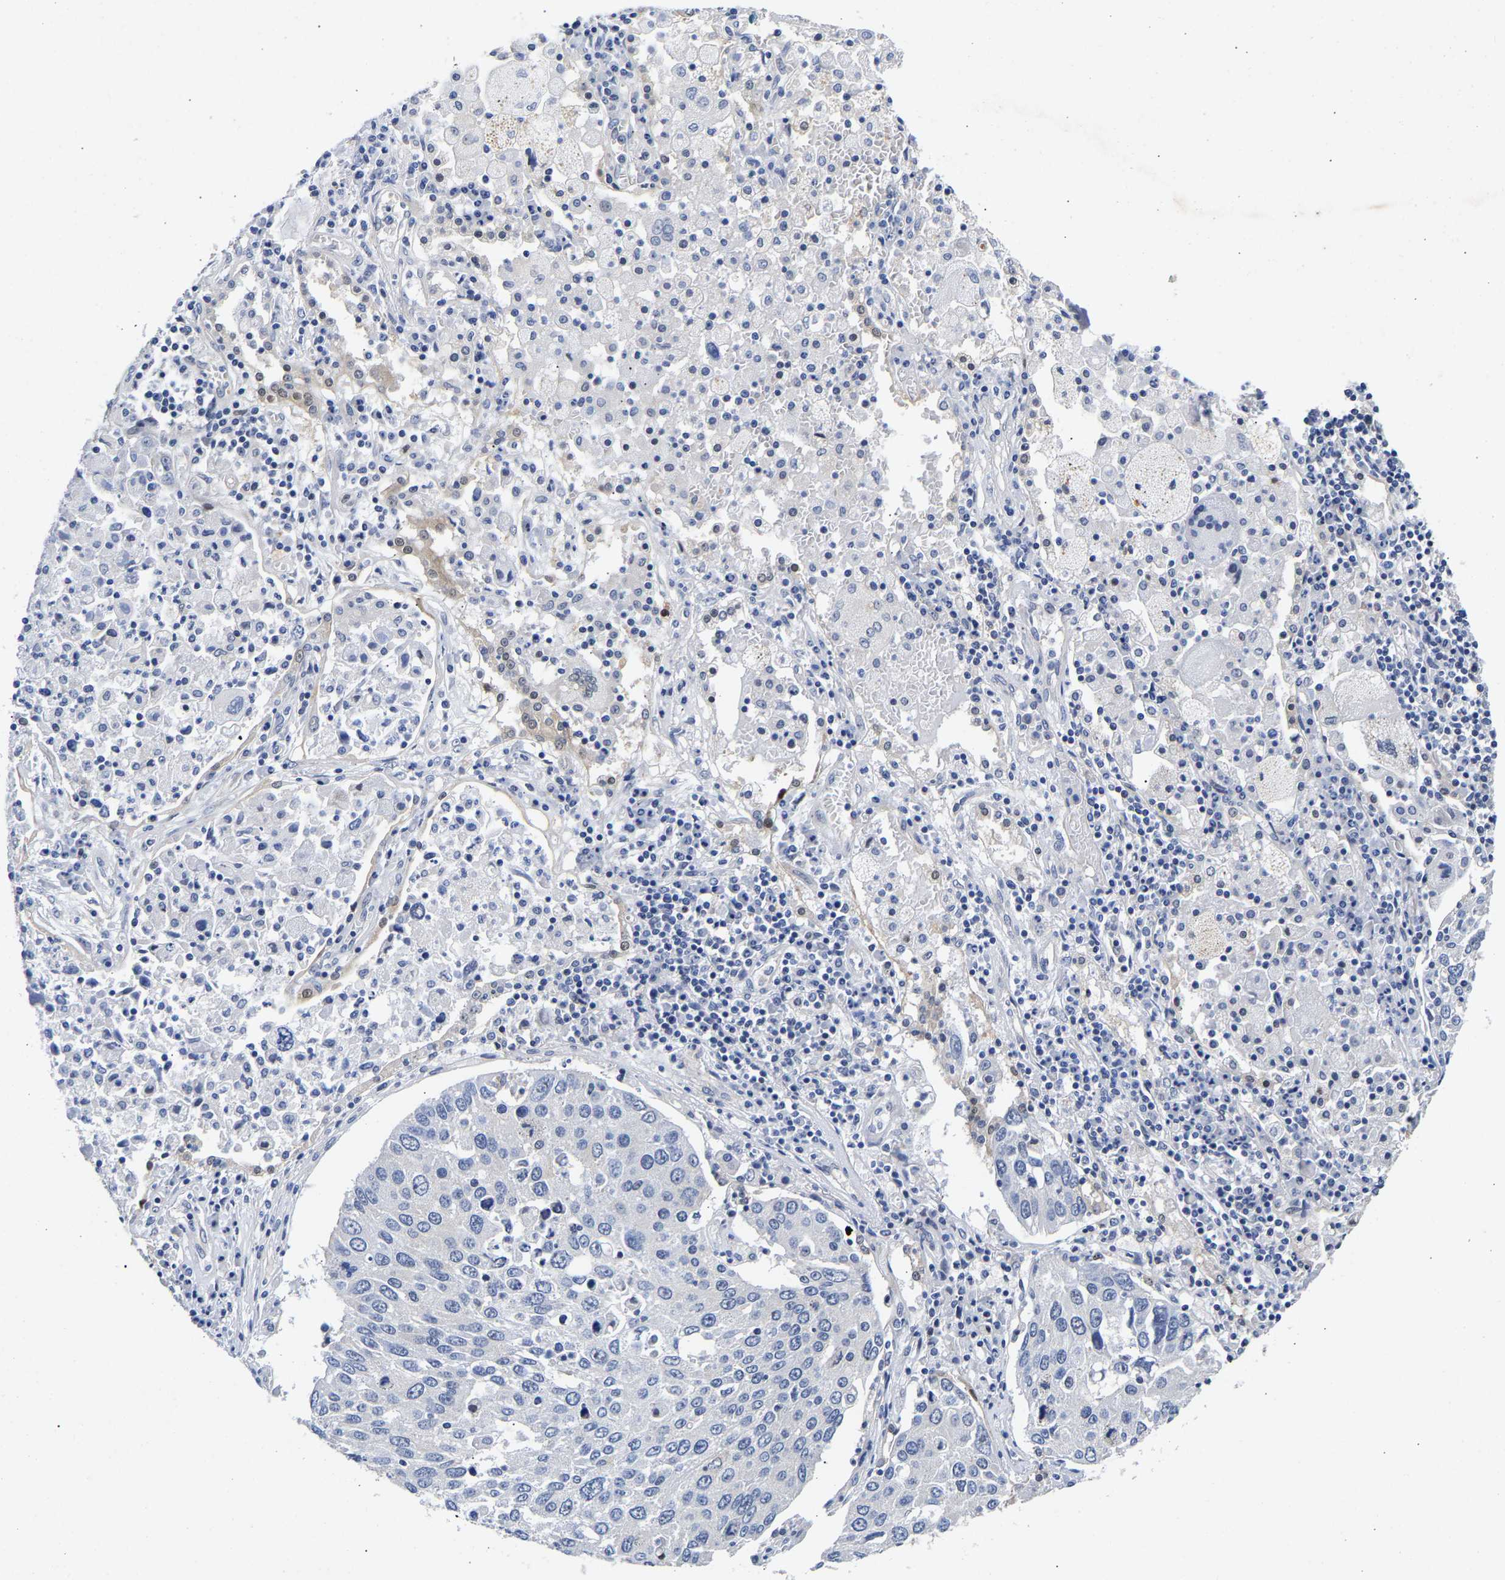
{"staining": {"intensity": "negative", "quantity": "none", "location": "none"}, "tissue": "lung cancer", "cell_type": "Tumor cells", "image_type": "cancer", "snomed": [{"axis": "morphology", "description": "Squamous cell carcinoma, NOS"}, {"axis": "topography", "description": "Lung"}], "caption": "Lung cancer (squamous cell carcinoma) was stained to show a protein in brown. There is no significant staining in tumor cells. (DAB (3,3'-diaminobenzidine) immunohistochemistry (IHC), high magnification).", "gene": "CCDC6", "patient": {"sex": "male", "age": 65}}